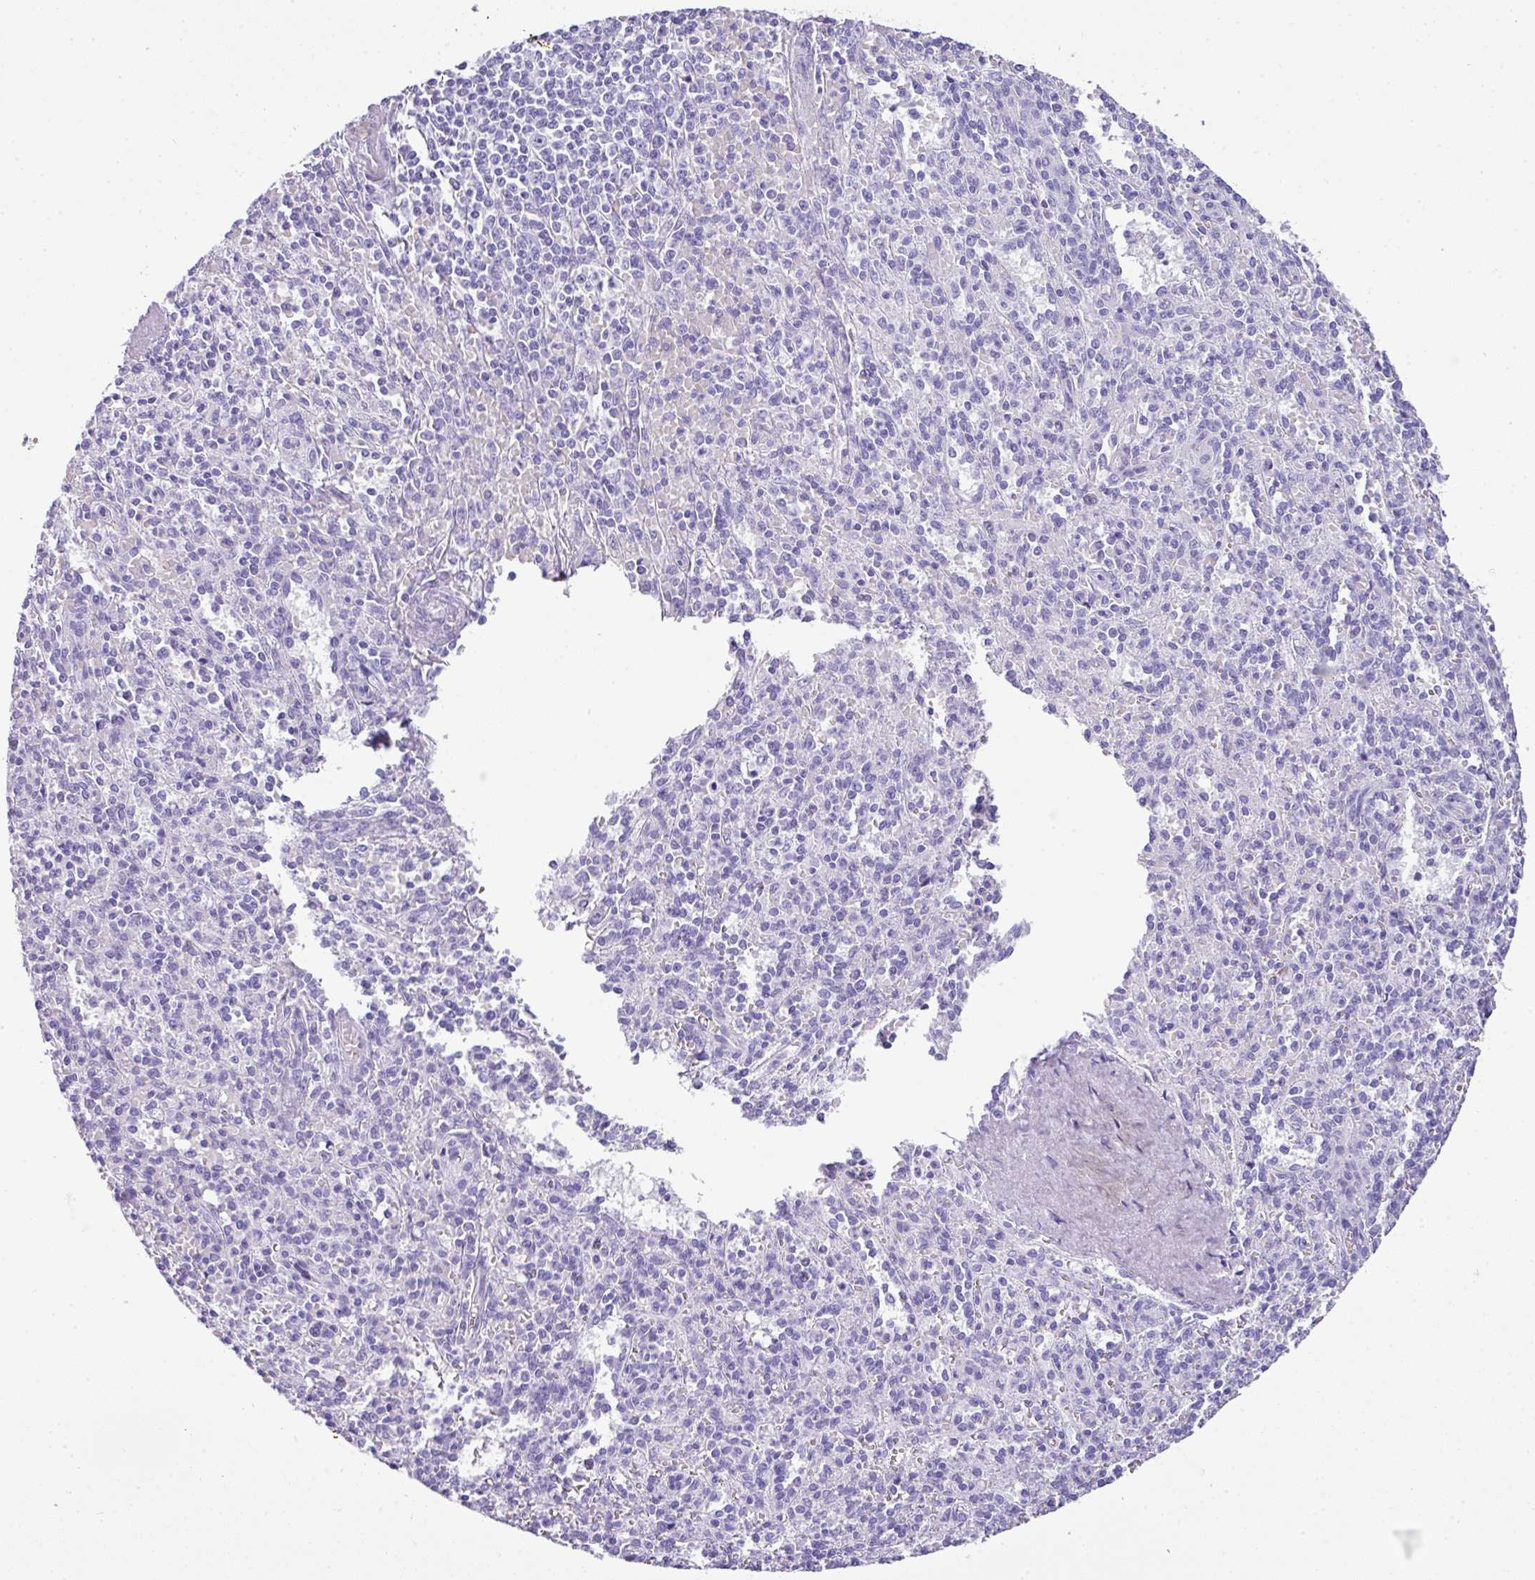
{"staining": {"intensity": "negative", "quantity": "none", "location": "none"}, "tissue": "spleen", "cell_type": "Cells in red pulp", "image_type": "normal", "snomed": [{"axis": "morphology", "description": "Normal tissue, NOS"}, {"axis": "topography", "description": "Spleen"}], "caption": "High power microscopy micrograph of an IHC image of unremarkable spleen, revealing no significant staining in cells in red pulp.", "gene": "MUC21", "patient": {"sex": "female", "age": 70}}